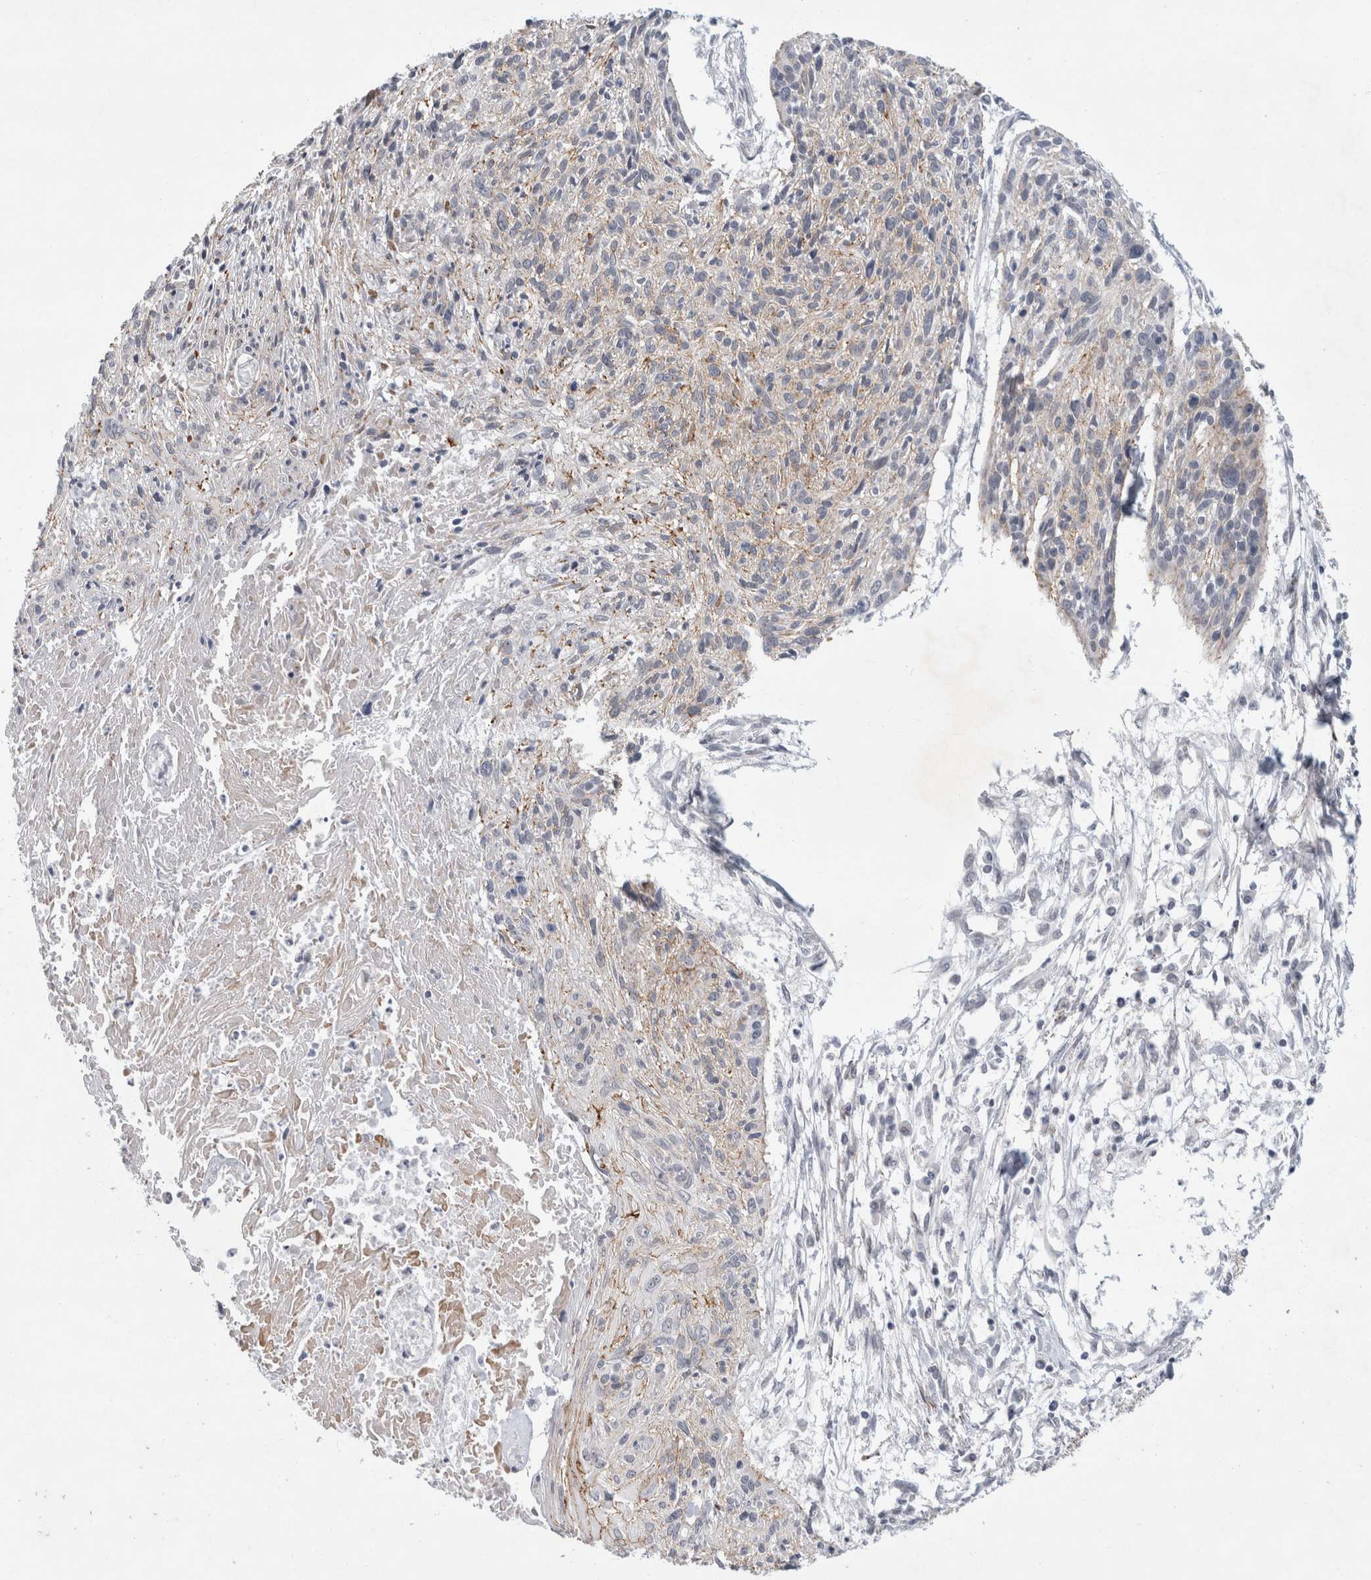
{"staining": {"intensity": "weak", "quantity": "<25%", "location": "cytoplasmic/membranous"}, "tissue": "cervical cancer", "cell_type": "Tumor cells", "image_type": "cancer", "snomed": [{"axis": "morphology", "description": "Squamous cell carcinoma, NOS"}, {"axis": "topography", "description": "Cervix"}], "caption": "Tumor cells show no significant positivity in cervical squamous cell carcinoma.", "gene": "NIPA1", "patient": {"sex": "female", "age": 51}}